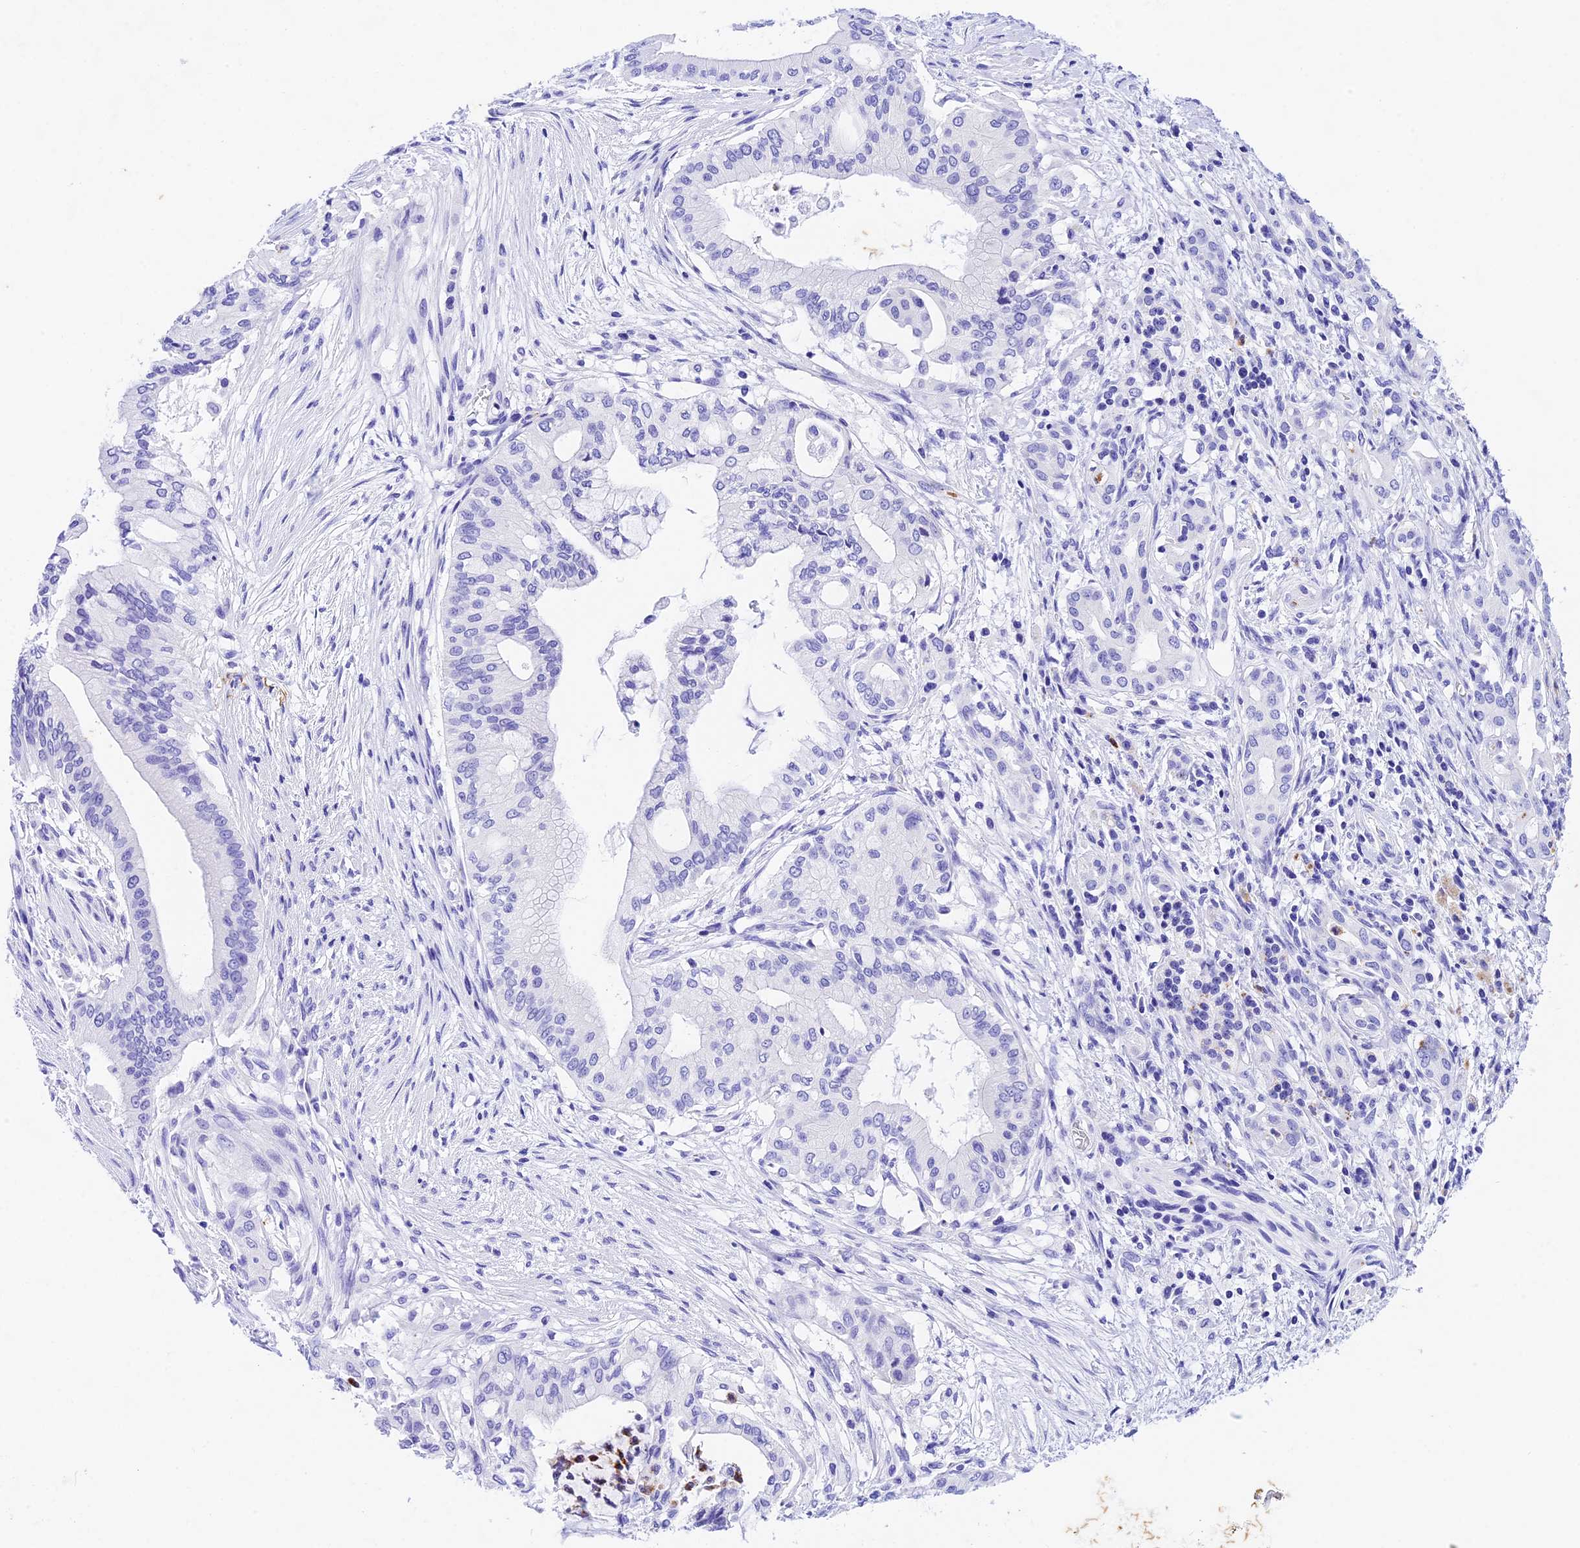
{"staining": {"intensity": "negative", "quantity": "none", "location": "none"}, "tissue": "pancreatic cancer", "cell_type": "Tumor cells", "image_type": "cancer", "snomed": [{"axis": "morphology", "description": "Adenocarcinoma, NOS"}, {"axis": "topography", "description": "Pancreas"}], "caption": "IHC image of neoplastic tissue: human pancreatic cancer stained with DAB (3,3'-diaminobenzidine) exhibits no significant protein expression in tumor cells.", "gene": "PSG11", "patient": {"sex": "male", "age": 46}}